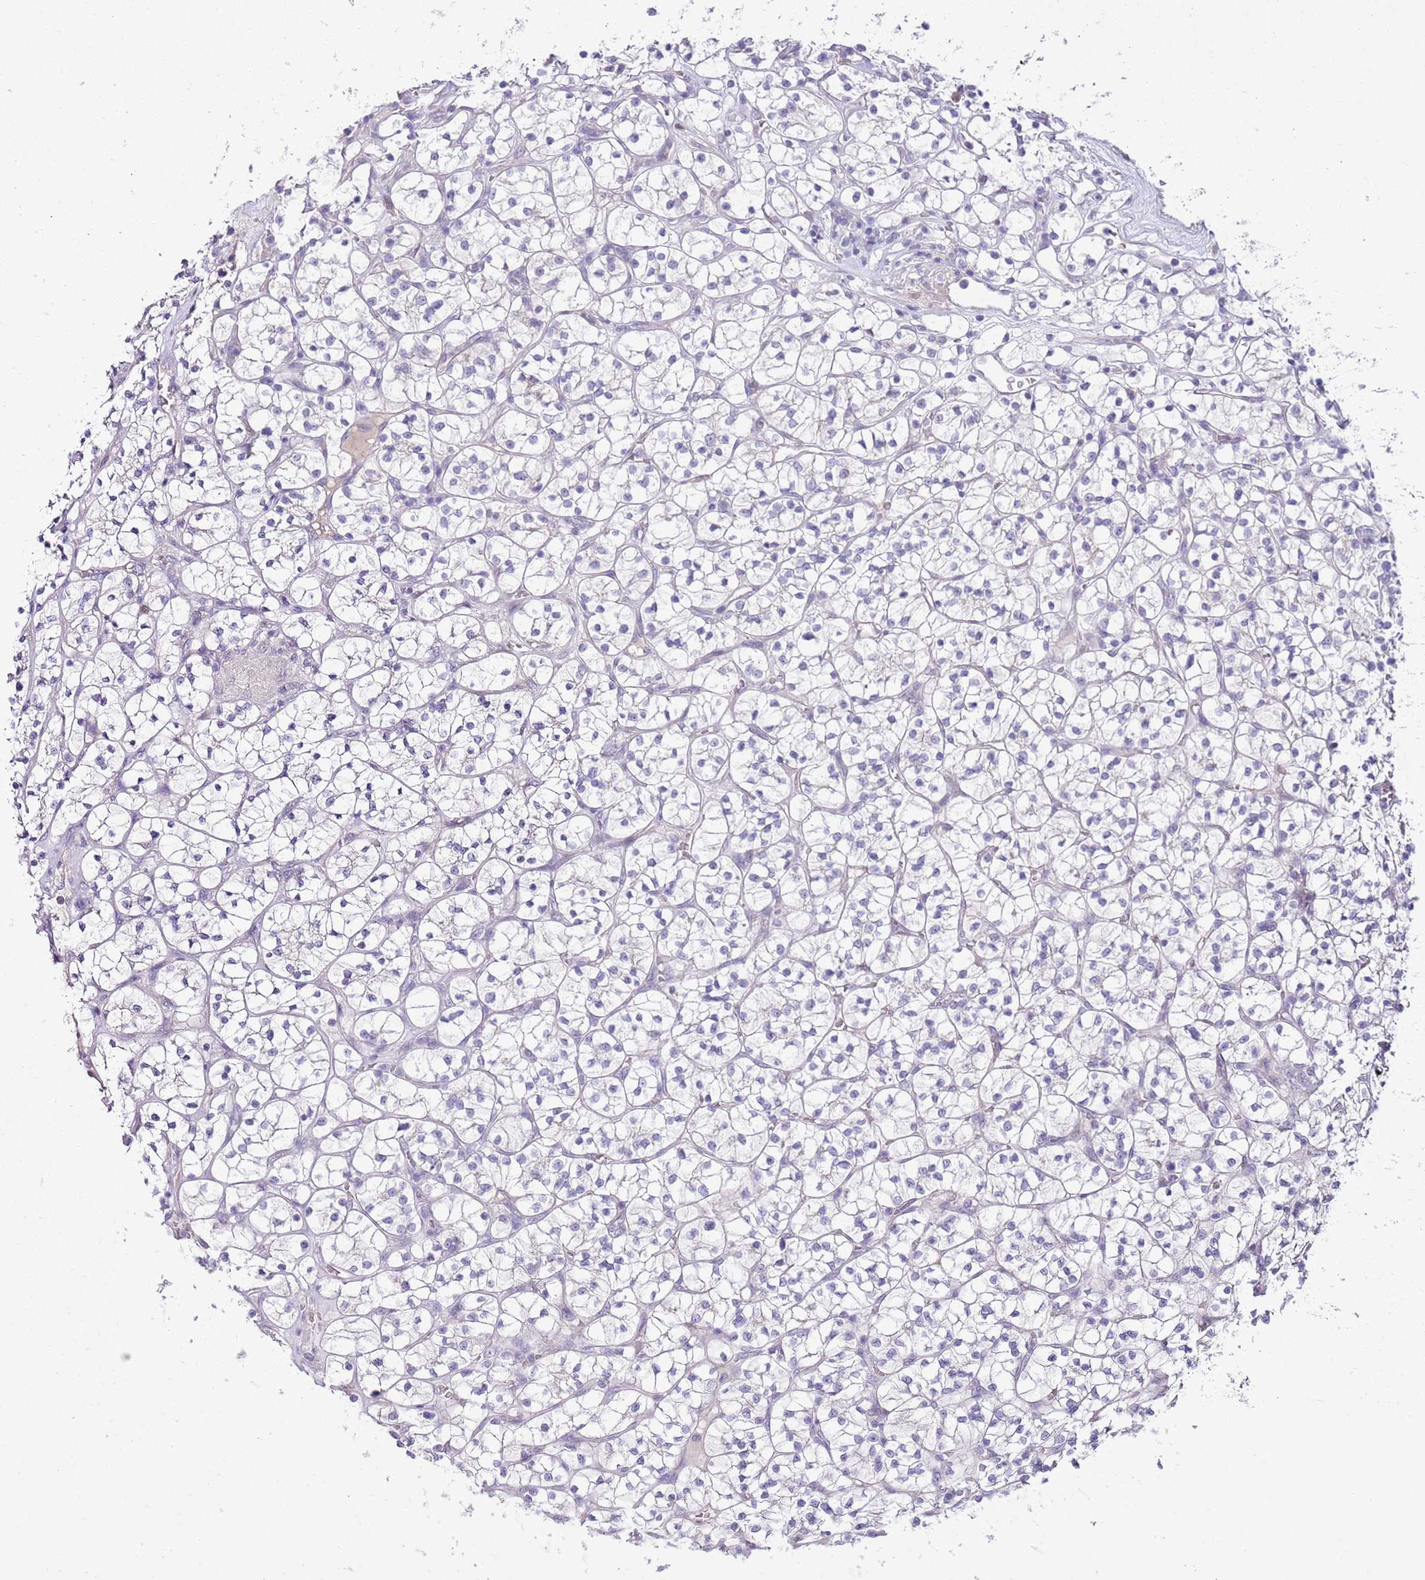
{"staining": {"intensity": "negative", "quantity": "none", "location": "none"}, "tissue": "renal cancer", "cell_type": "Tumor cells", "image_type": "cancer", "snomed": [{"axis": "morphology", "description": "Adenocarcinoma, NOS"}, {"axis": "topography", "description": "Kidney"}], "caption": "There is no significant positivity in tumor cells of renal adenocarcinoma. Brightfield microscopy of immunohistochemistry (IHC) stained with DAB (brown) and hematoxylin (blue), captured at high magnification.", "gene": "FBRSL1", "patient": {"sex": "female", "age": 64}}